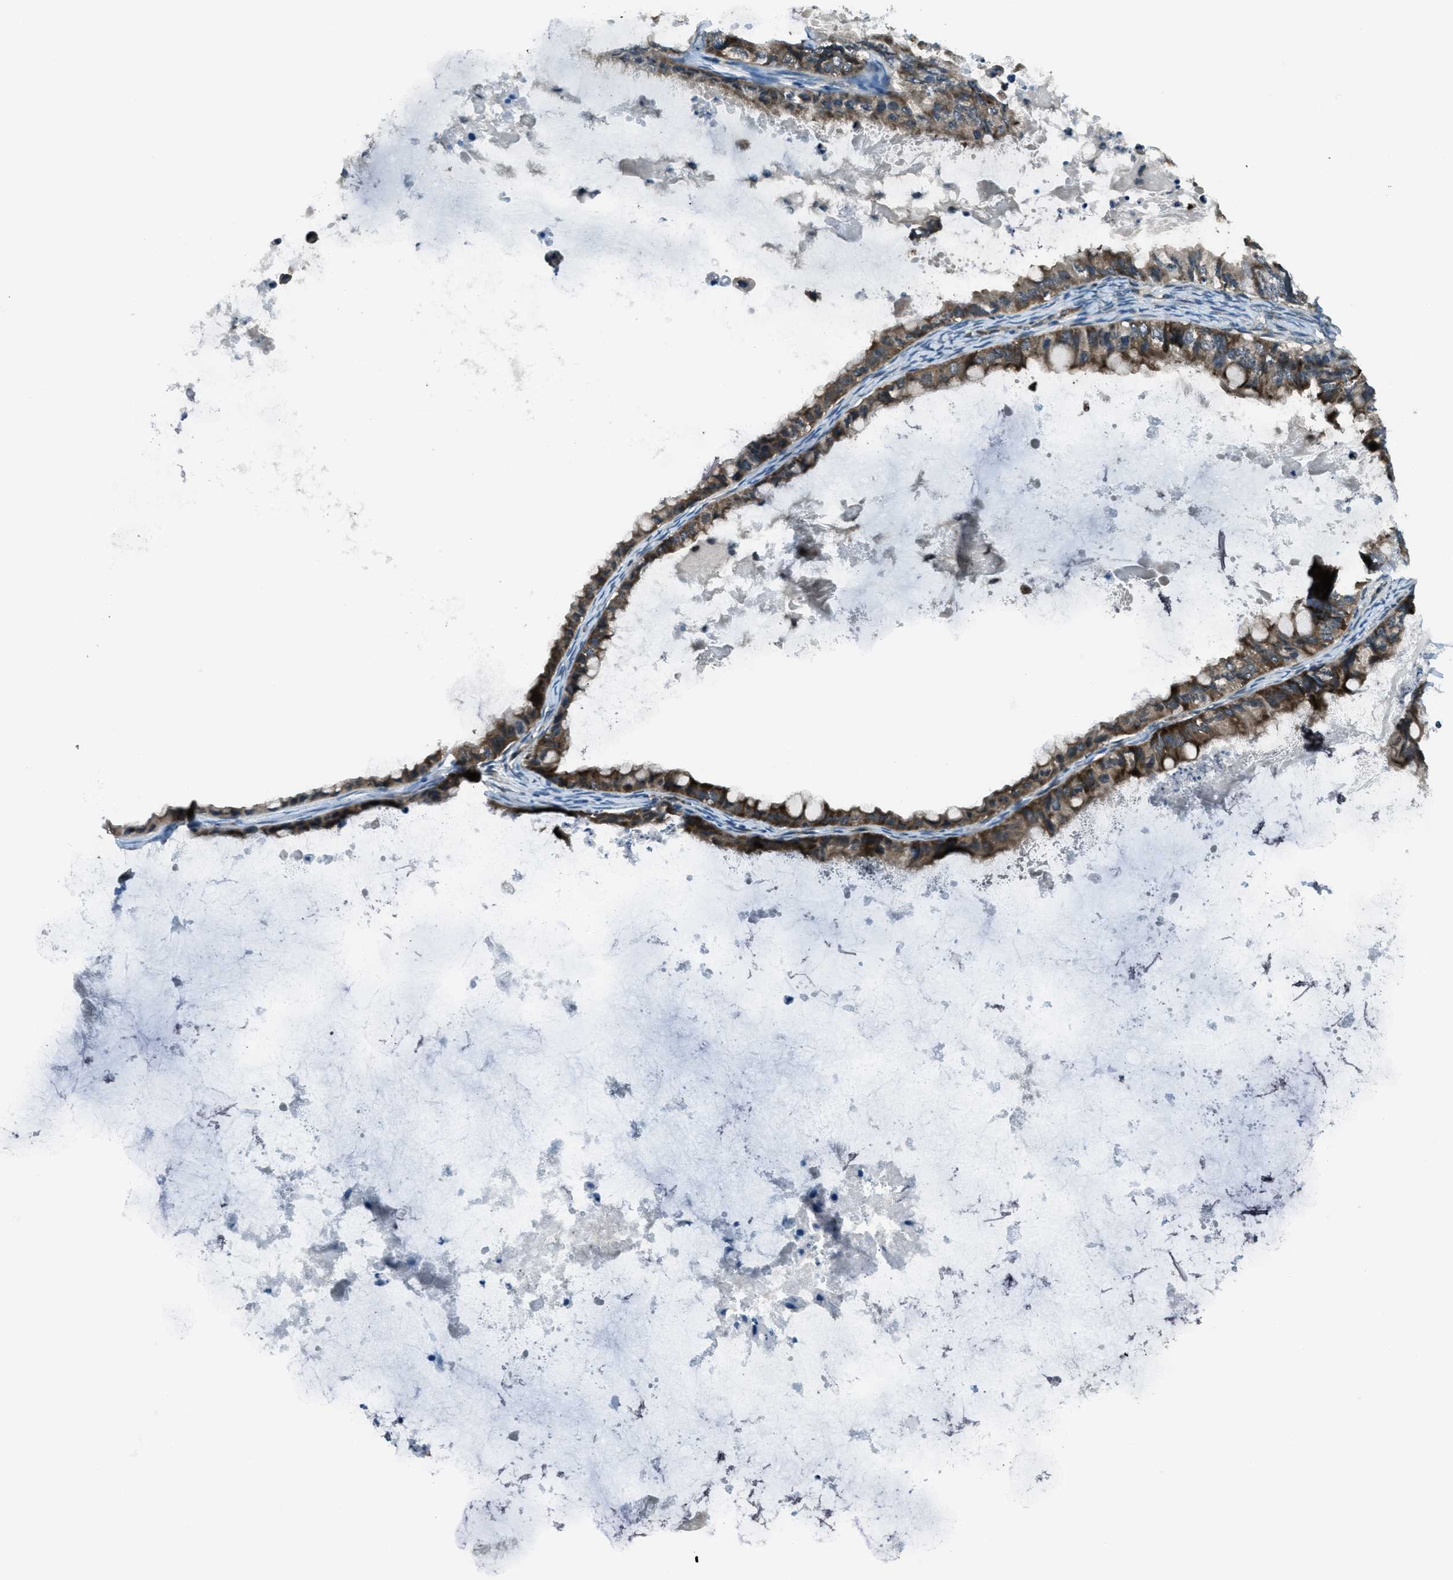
{"staining": {"intensity": "moderate", "quantity": ">75%", "location": "cytoplasmic/membranous"}, "tissue": "ovarian cancer", "cell_type": "Tumor cells", "image_type": "cancer", "snomed": [{"axis": "morphology", "description": "Cystadenocarcinoma, mucinous, NOS"}, {"axis": "topography", "description": "Ovary"}], "caption": "Immunohistochemical staining of human ovarian mucinous cystadenocarcinoma exhibits moderate cytoplasmic/membranous protein positivity in about >75% of tumor cells. (DAB = brown stain, brightfield microscopy at high magnification).", "gene": "ASAP2", "patient": {"sex": "female", "age": 80}}